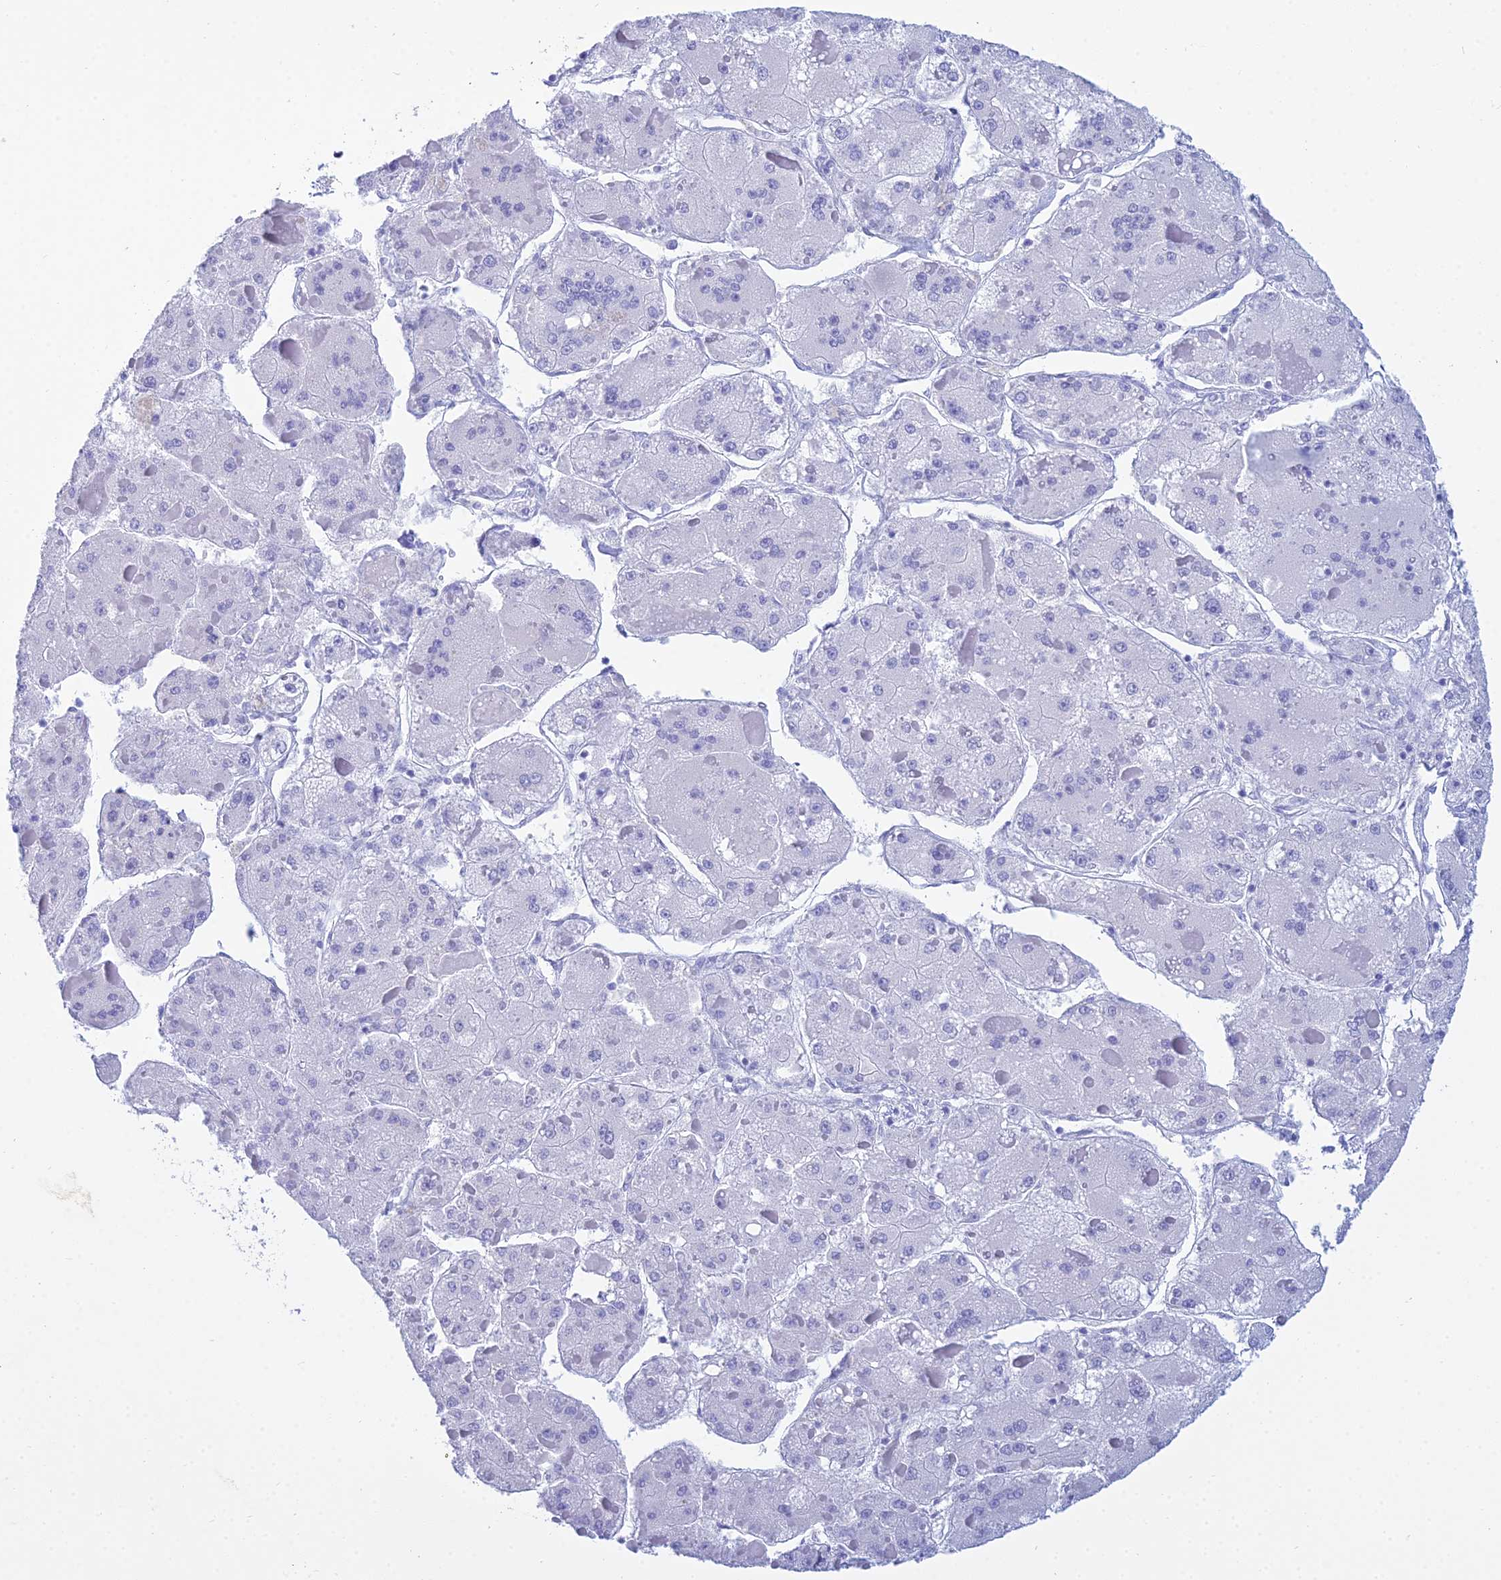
{"staining": {"intensity": "negative", "quantity": "none", "location": "none"}, "tissue": "liver cancer", "cell_type": "Tumor cells", "image_type": "cancer", "snomed": [{"axis": "morphology", "description": "Carcinoma, Hepatocellular, NOS"}, {"axis": "topography", "description": "Liver"}], "caption": "Immunohistochemistry image of neoplastic tissue: liver hepatocellular carcinoma stained with DAB (3,3'-diaminobenzidine) reveals no significant protein expression in tumor cells.", "gene": "PATE4", "patient": {"sex": "female", "age": 73}}